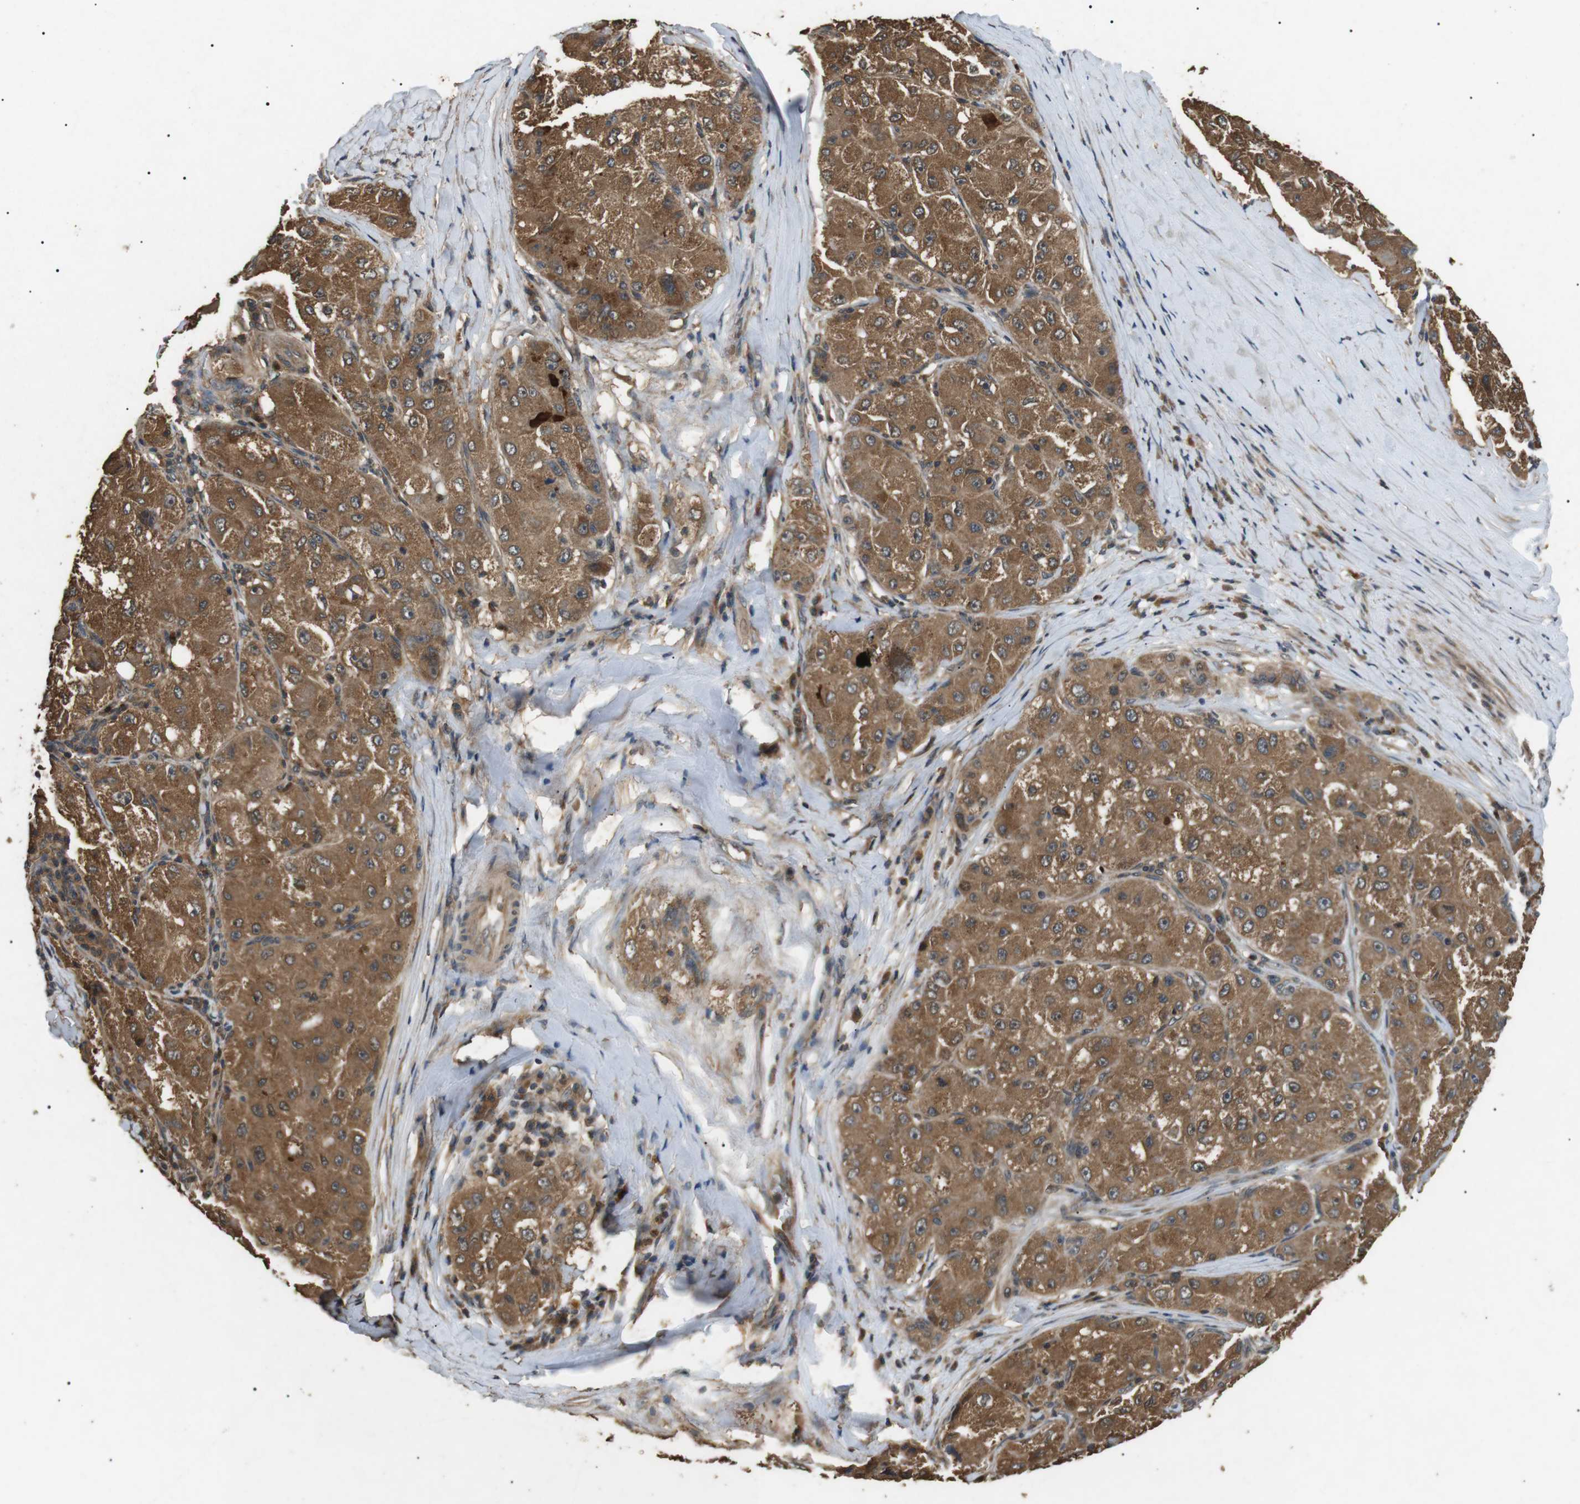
{"staining": {"intensity": "moderate", "quantity": ">75%", "location": "cytoplasmic/membranous"}, "tissue": "liver cancer", "cell_type": "Tumor cells", "image_type": "cancer", "snomed": [{"axis": "morphology", "description": "Carcinoma, Hepatocellular, NOS"}, {"axis": "topography", "description": "Liver"}], "caption": "Protein analysis of liver cancer tissue displays moderate cytoplasmic/membranous expression in about >75% of tumor cells.", "gene": "TBC1D15", "patient": {"sex": "male", "age": 80}}